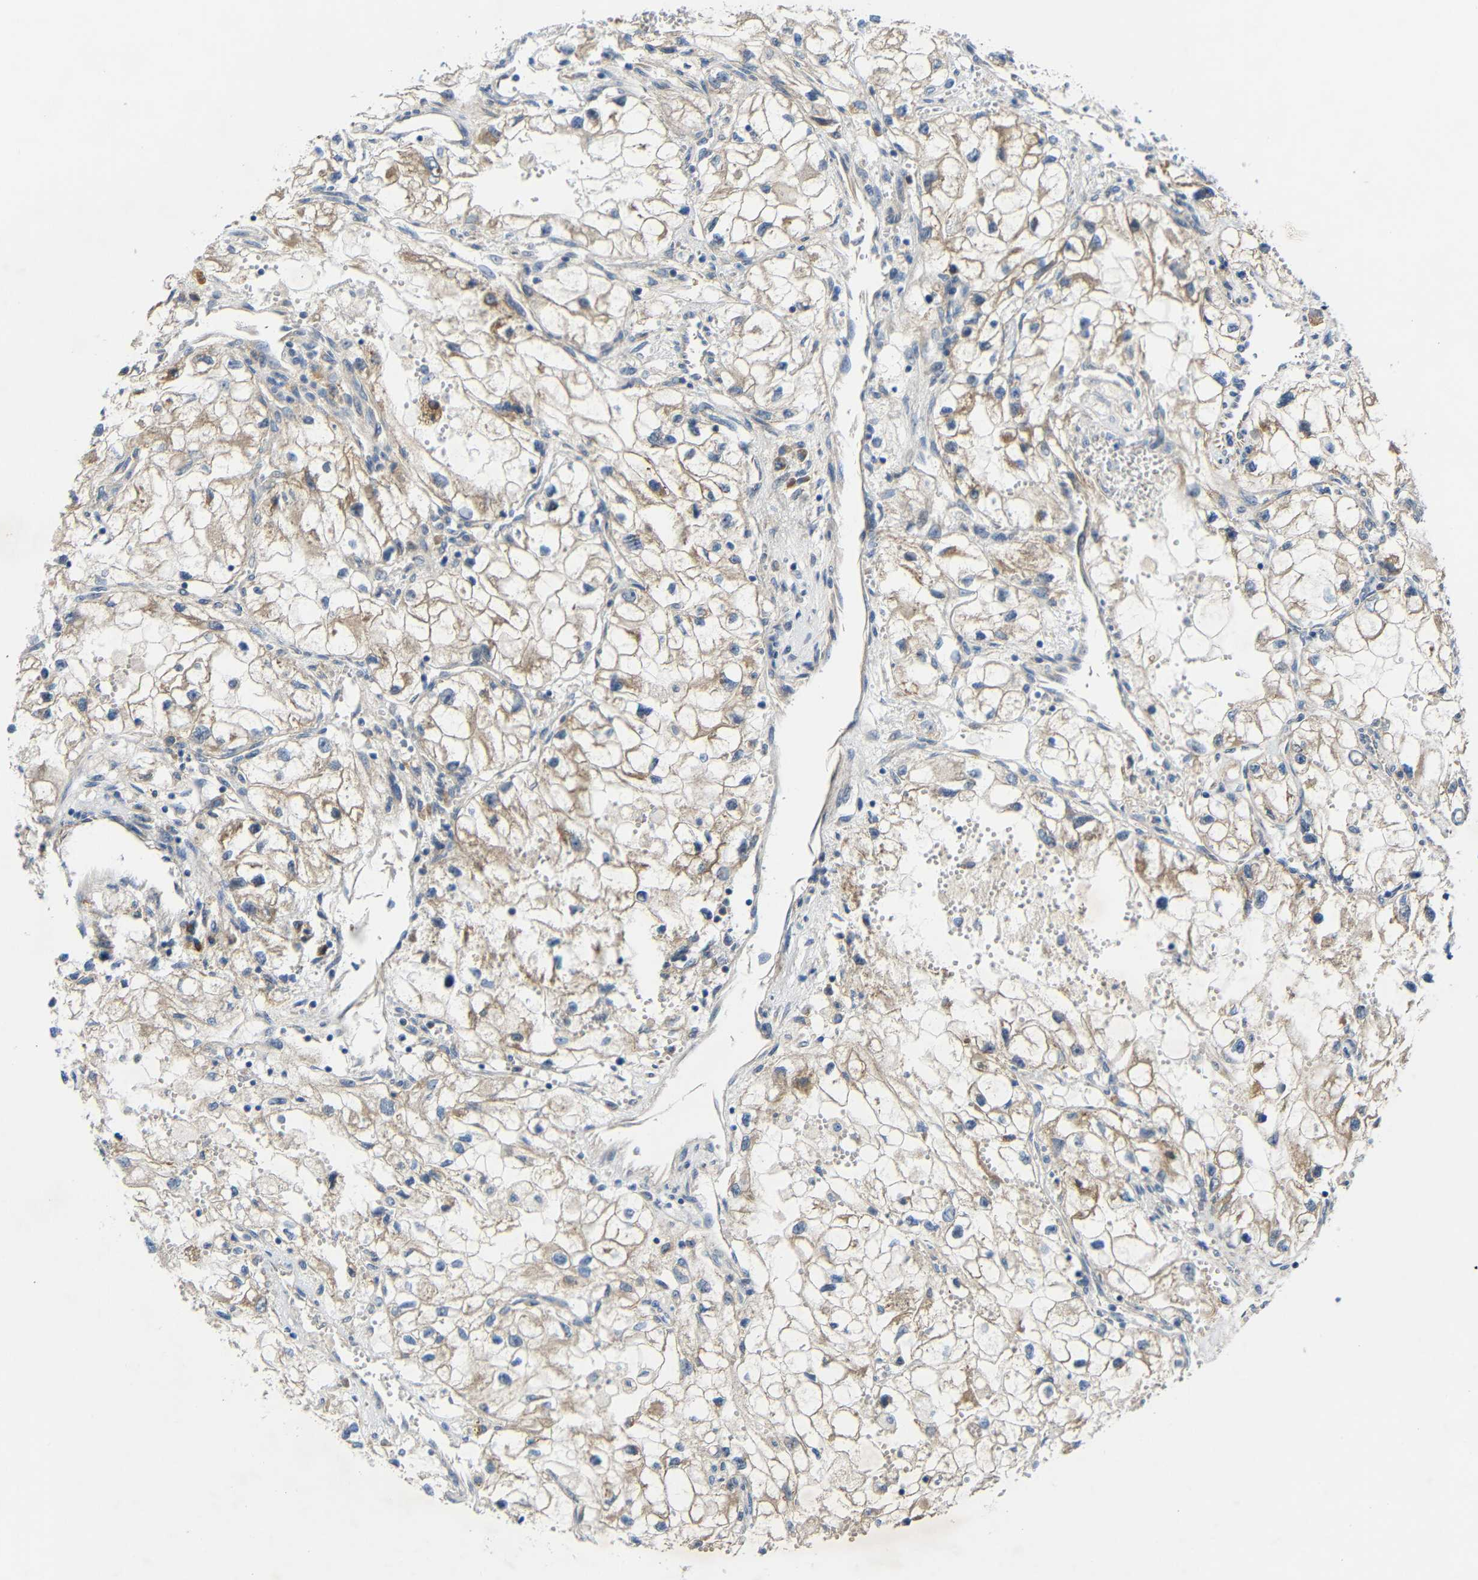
{"staining": {"intensity": "weak", "quantity": ">75%", "location": "cytoplasmic/membranous"}, "tissue": "renal cancer", "cell_type": "Tumor cells", "image_type": "cancer", "snomed": [{"axis": "morphology", "description": "Adenocarcinoma, NOS"}, {"axis": "topography", "description": "Kidney"}], "caption": "The image exhibits a brown stain indicating the presence of a protein in the cytoplasmic/membranous of tumor cells in renal adenocarcinoma.", "gene": "TMEM25", "patient": {"sex": "female", "age": 70}}